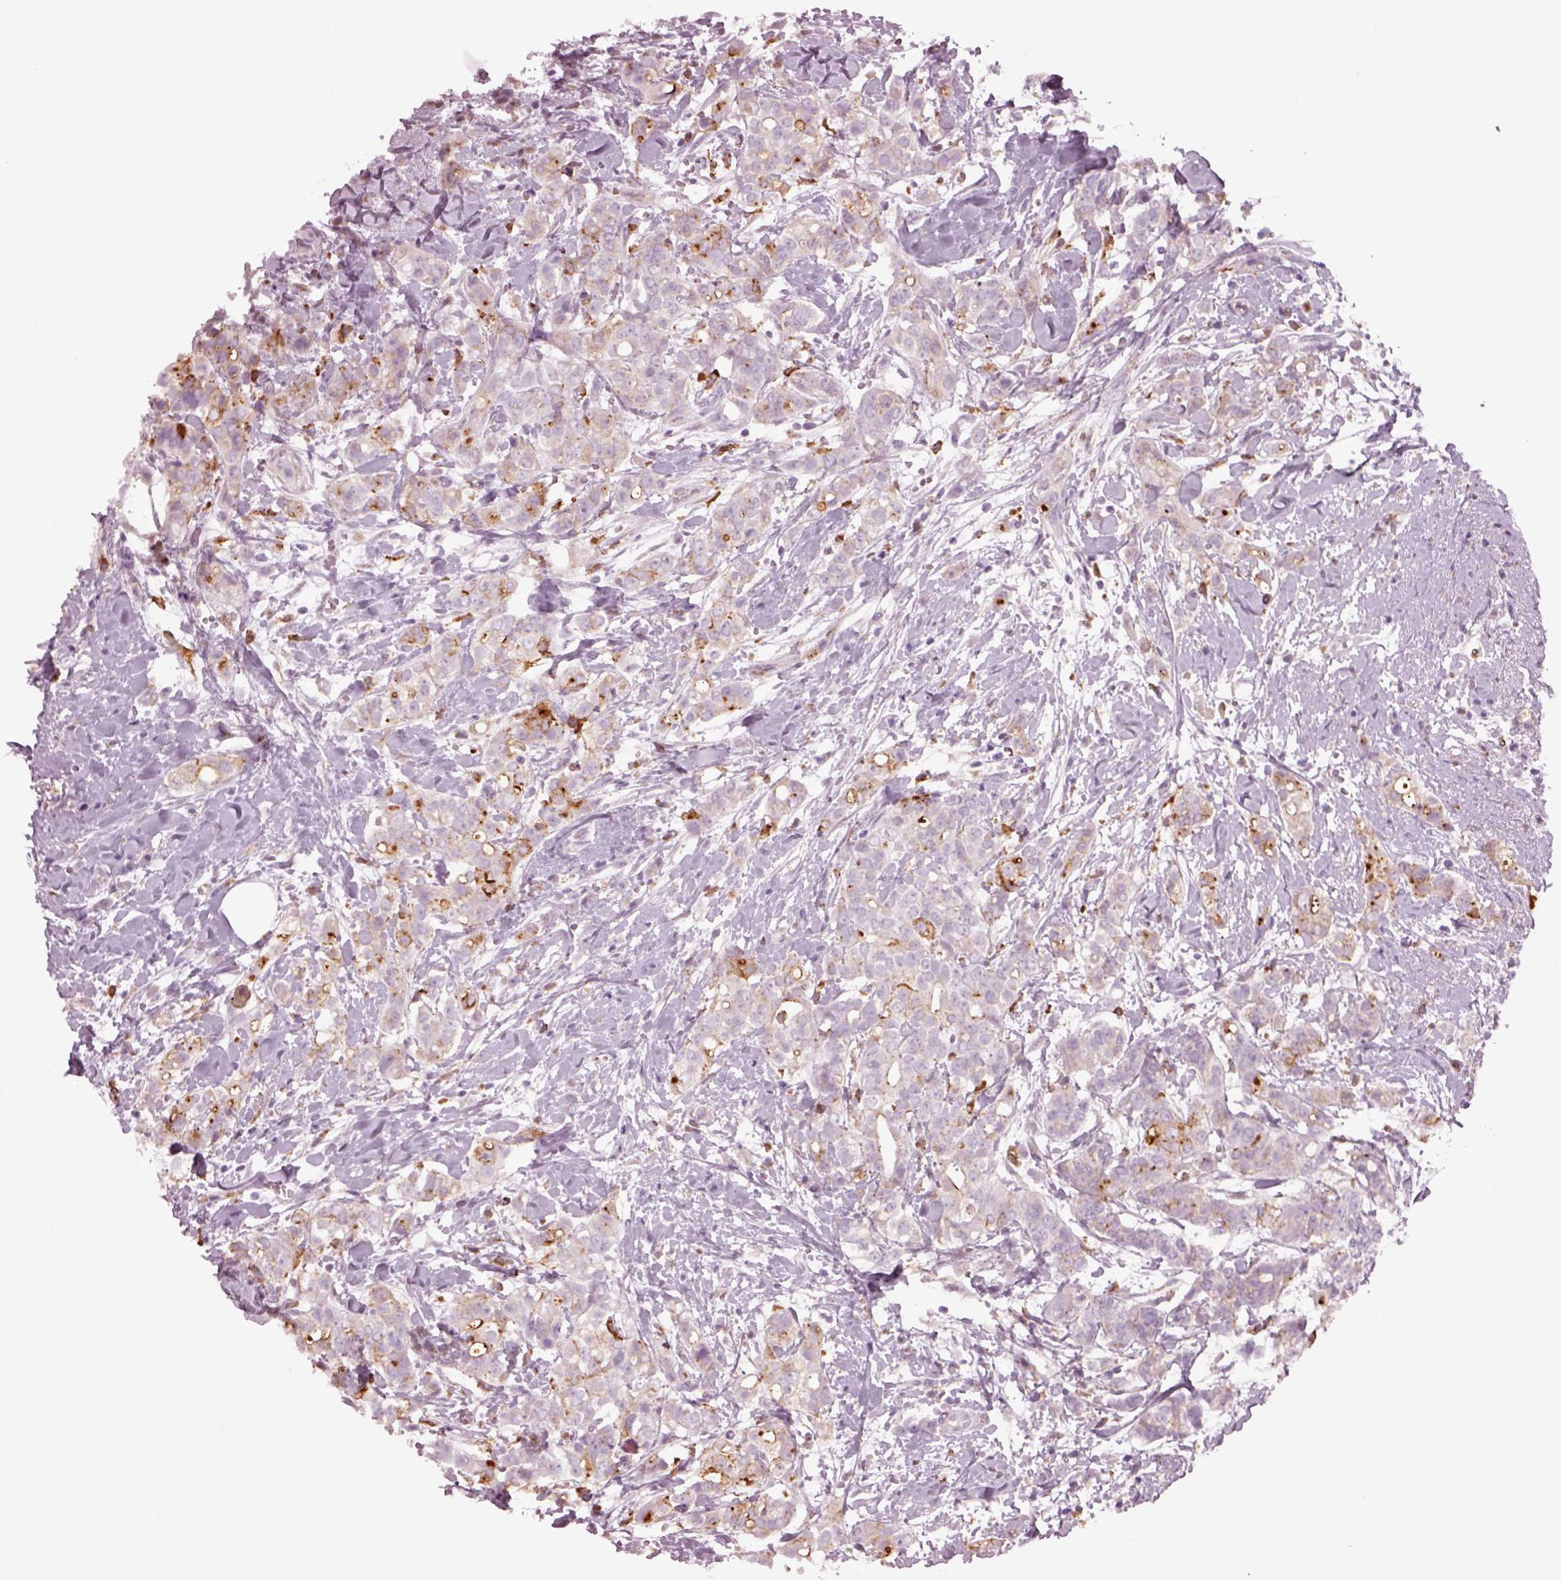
{"staining": {"intensity": "moderate", "quantity": "<25%", "location": "cytoplasmic/membranous"}, "tissue": "breast cancer", "cell_type": "Tumor cells", "image_type": "cancer", "snomed": [{"axis": "morphology", "description": "Duct carcinoma"}, {"axis": "topography", "description": "Breast"}], "caption": "Tumor cells show moderate cytoplasmic/membranous expression in approximately <25% of cells in breast cancer.", "gene": "TMEM231", "patient": {"sex": "female", "age": 40}}